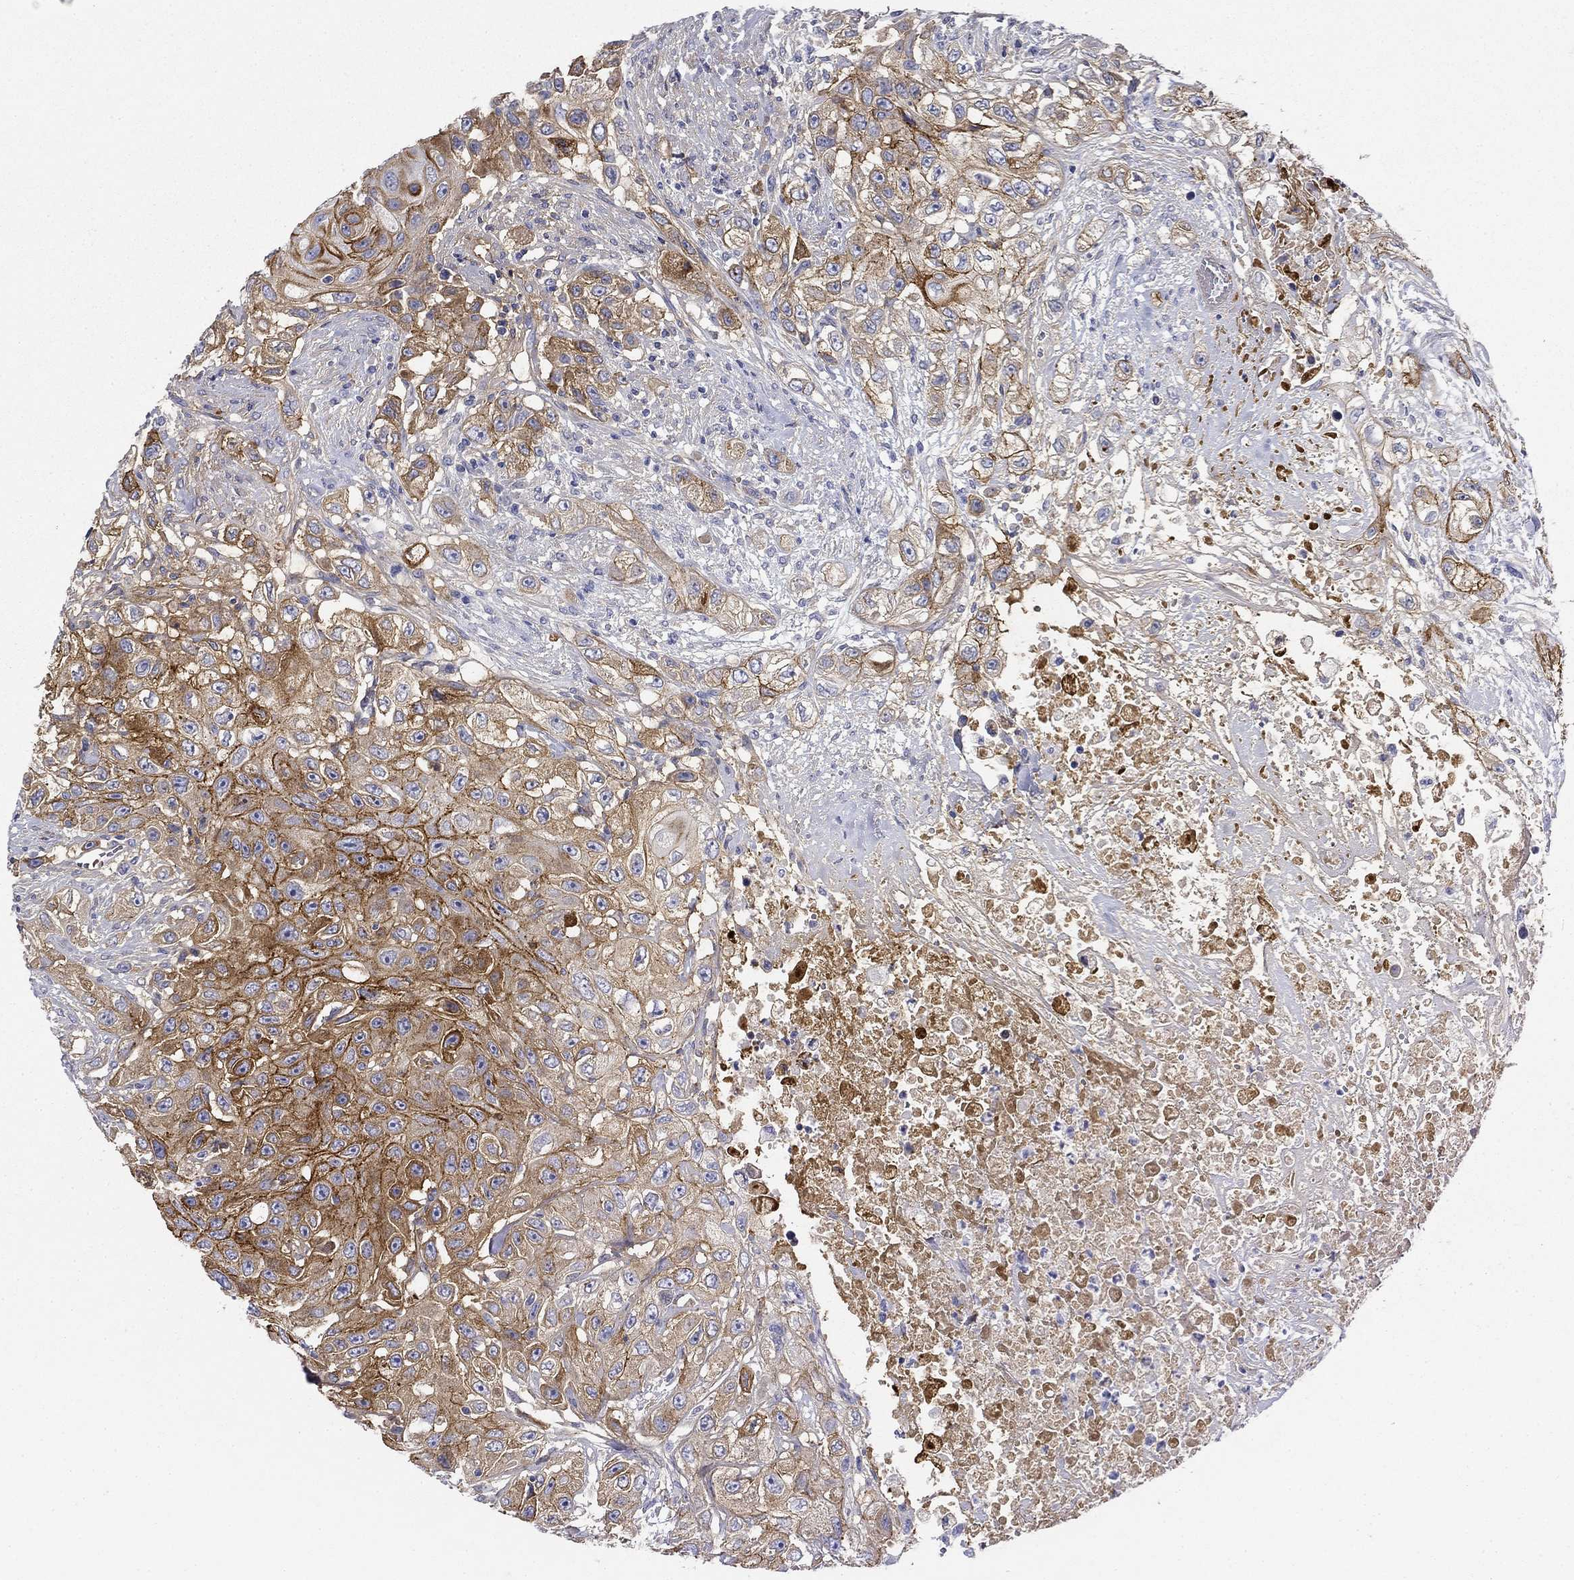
{"staining": {"intensity": "strong", "quantity": "25%-75%", "location": "cytoplasmic/membranous"}, "tissue": "urothelial cancer", "cell_type": "Tumor cells", "image_type": "cancer", "snomed": [{"axis": "morphology", "description": "Urothelial carcinoma, High grade"}, {"axis": "topography", "description": "Urinary bladder"}], "caption": "A micrograph of human urothelial carcinoma (high-grade) stained for a protein reveals strong cytoplasmic/membranous brown staining in tumor cells. (IHC, brightfield microscopy, high magnification).", "gene": "GPC1", "patient": {"sex": "female", "age": 56}}